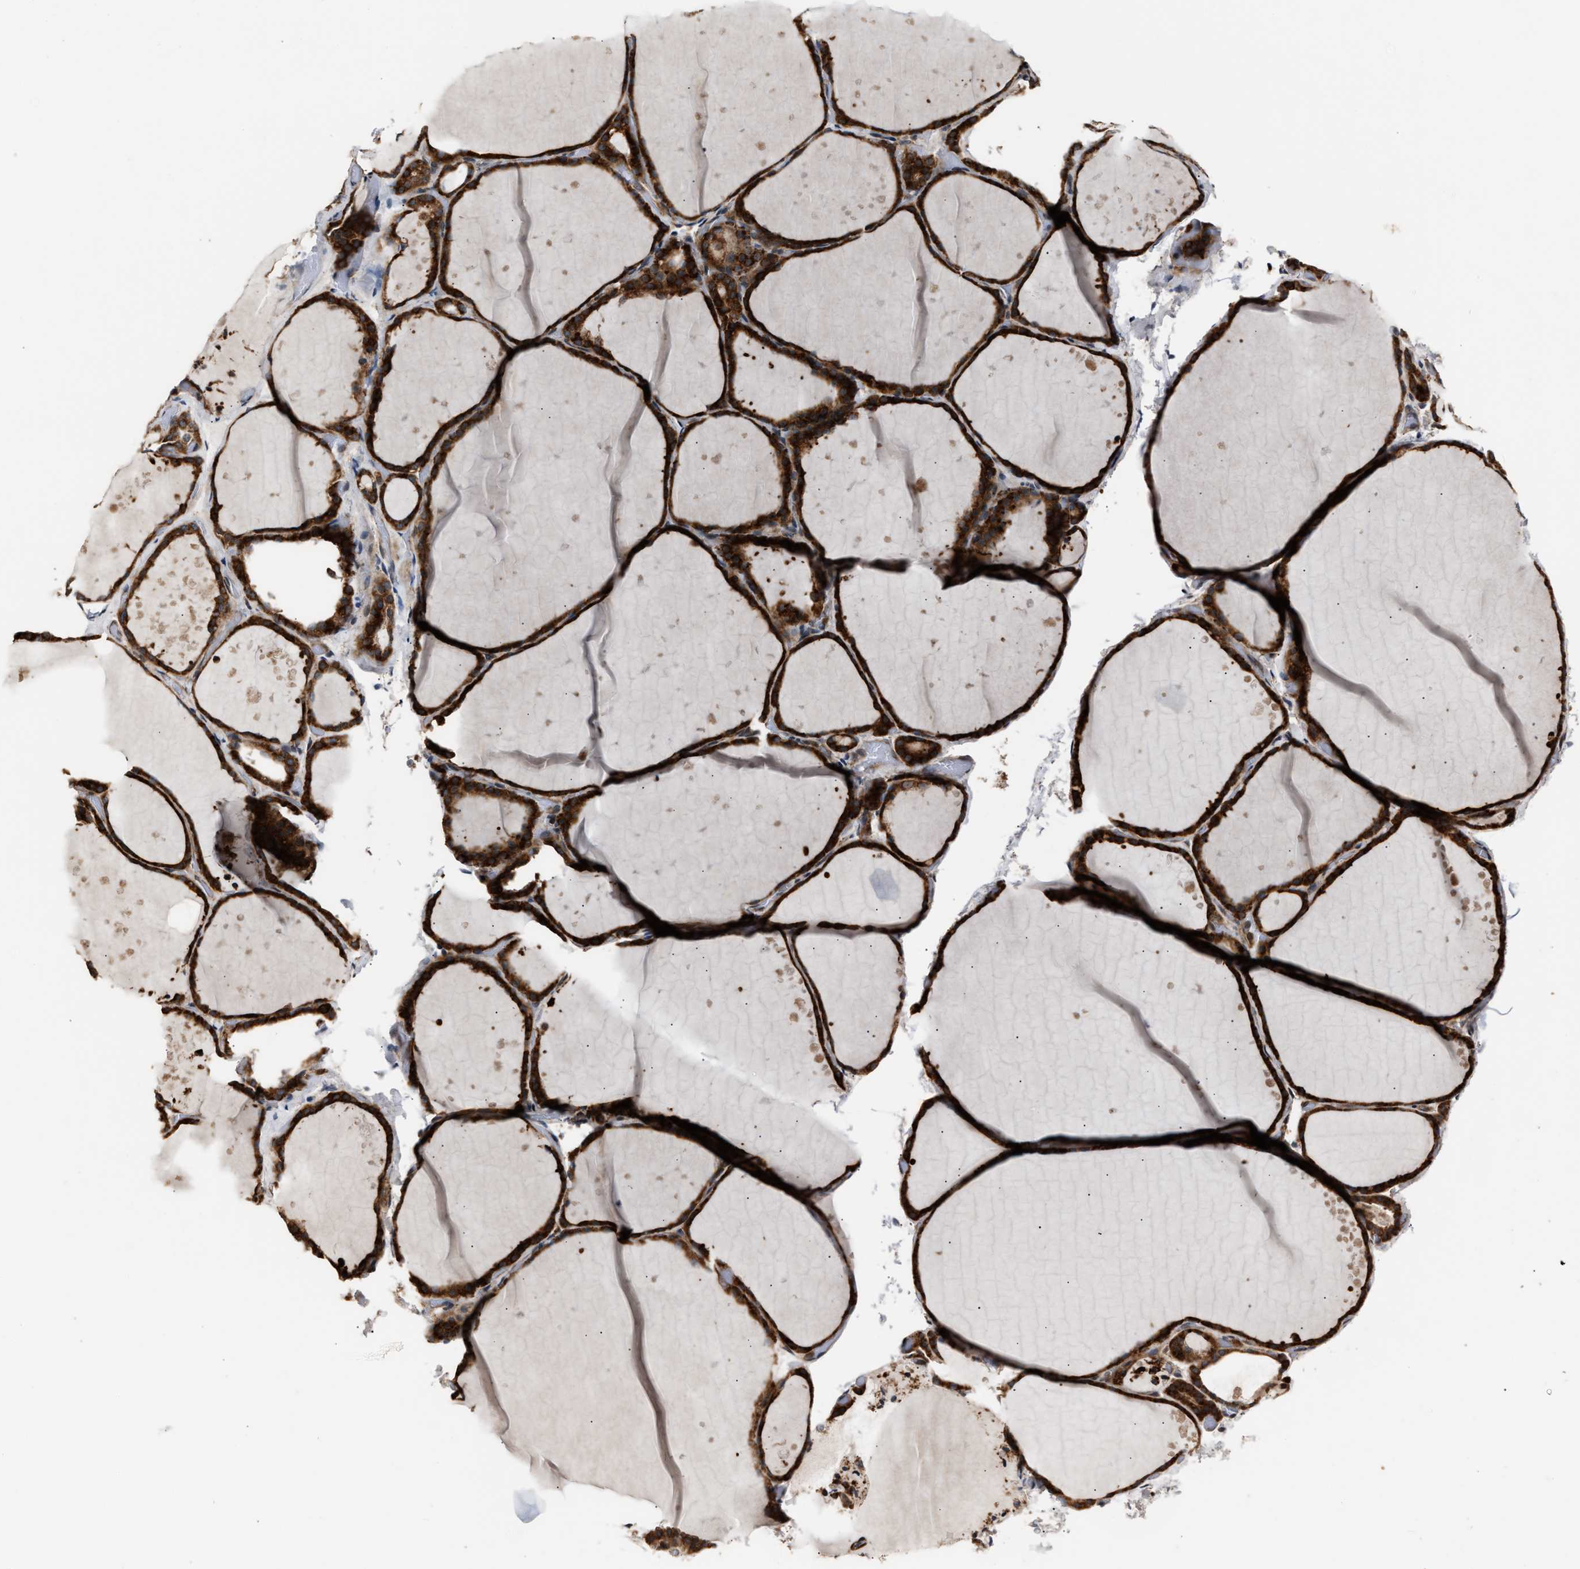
{"staining": {"intensity": "strong", "quantity": ">75%", "location": "cytoplasmic/membranous"}, "tissue": "thyroid gland", "cell_type": "Glandular cells", "image_type": "normal", "snomed": [{"axis": "morphology", "description": "Normal tissue, NOS"}, {"axis": "topography", "description": "Thyroid gland"}], "caption": "The photomicrograph demonstrates immunohistochemical staining of normal thyroid gland. There is strong cytoplasmic/membranous staining is seen in about >75% of glandular cells. (DAB (3,3'-diaminobenzidine) IHC with brightfield microscopy, high magnification).", "gene": "IMPDH2", "patient": {"sex": "female", "age": 44}}